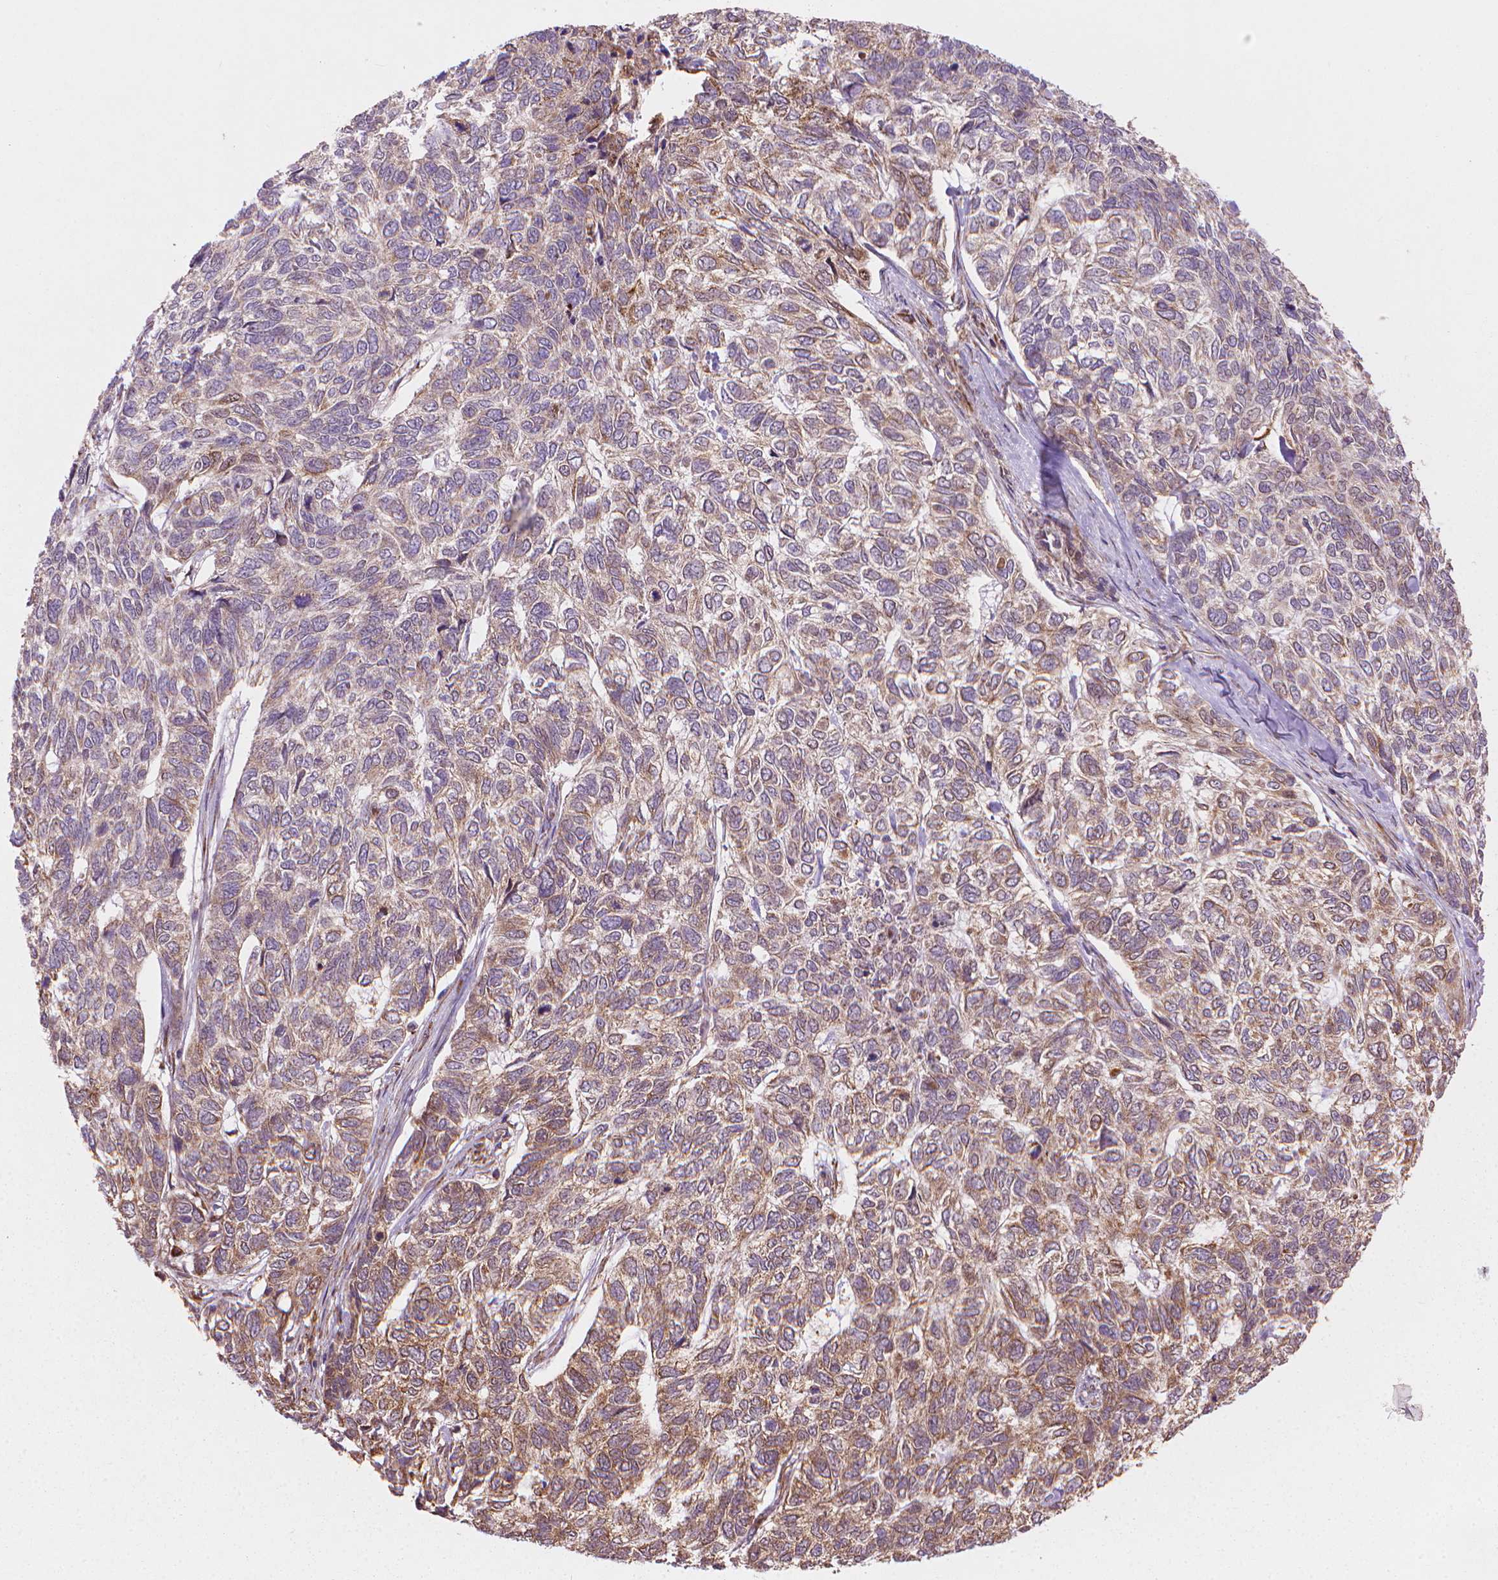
{"staining": {"intensity": "weak", "quantity": "25%-75%", "location": "cytoplasmic/membranous"}, "tissue": "skin cancer", "cell_type": "Tumor cells", "image_type": "cancer", "snomed": [{"axis": "morphology", "description": "Basal cell carcinoma"}, {"axis": "topography", "description": "Skin"}], "caption": "There is low levels of weak cytoplasmic/membranous expression in tumor cells of skin cancer (basal cell carcinoma), as demonstrated by immunohistochemical staining (brown color).", "gene": "VARS2", "patient": {"sex": "female", "age": 65}}